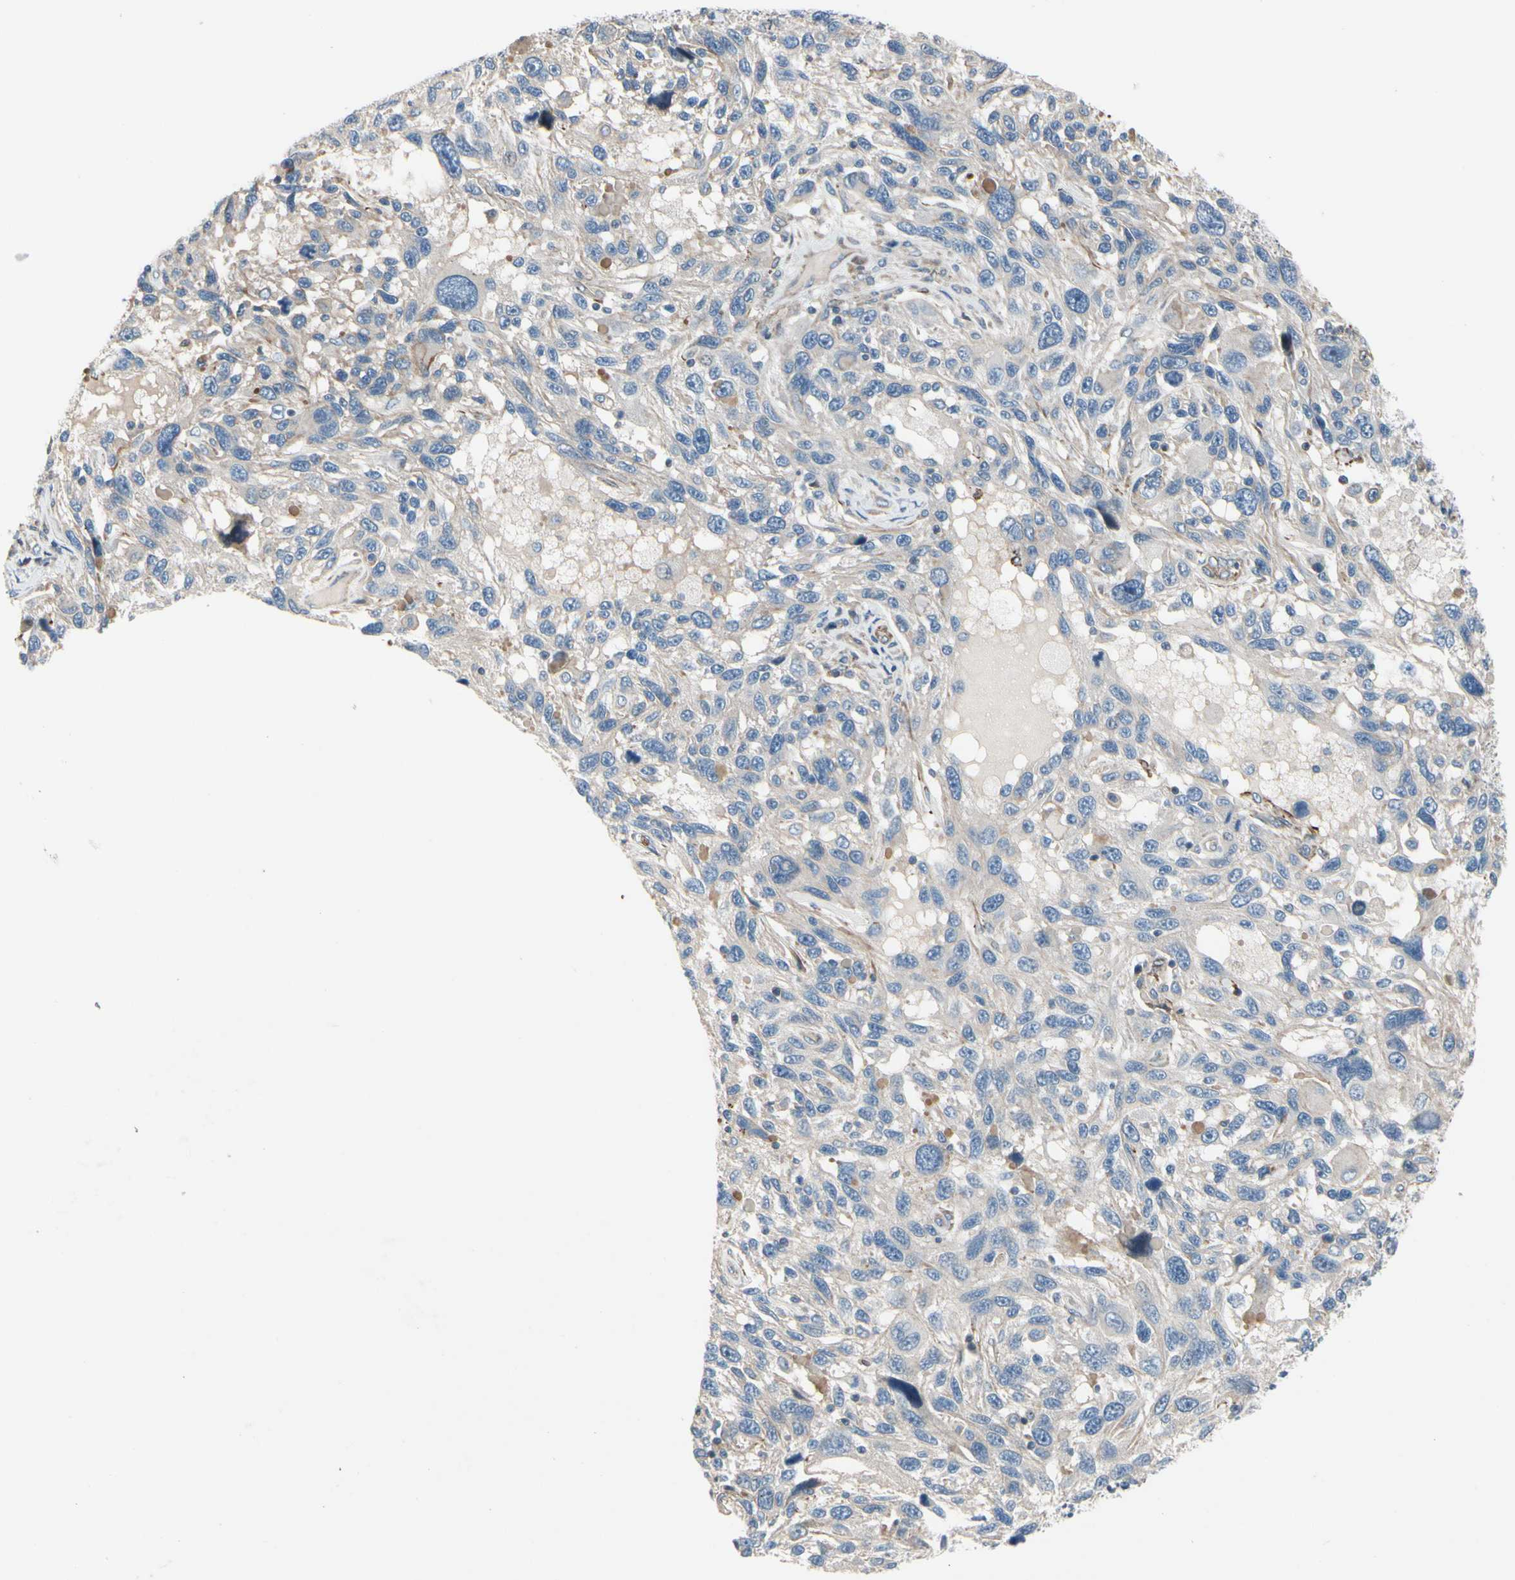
{"staining": {"intensity": "negative", "quantity": "none", "location": "none"}, "tissue": "melanoma", "cell_type": "Tumor cells", "image_type": "cancer", "snomed": [{"axis": "morphology", "description": "Malignant melanoma, NOS"}, {"axis": "topography", "description": "Skin"}], "caption": "Immunohistochemical staining of human malignant melanoma demonstrates no significant staining in tumor cells.", "gene": "TPM1", "patient": {"sex": "male", "age": 53}}